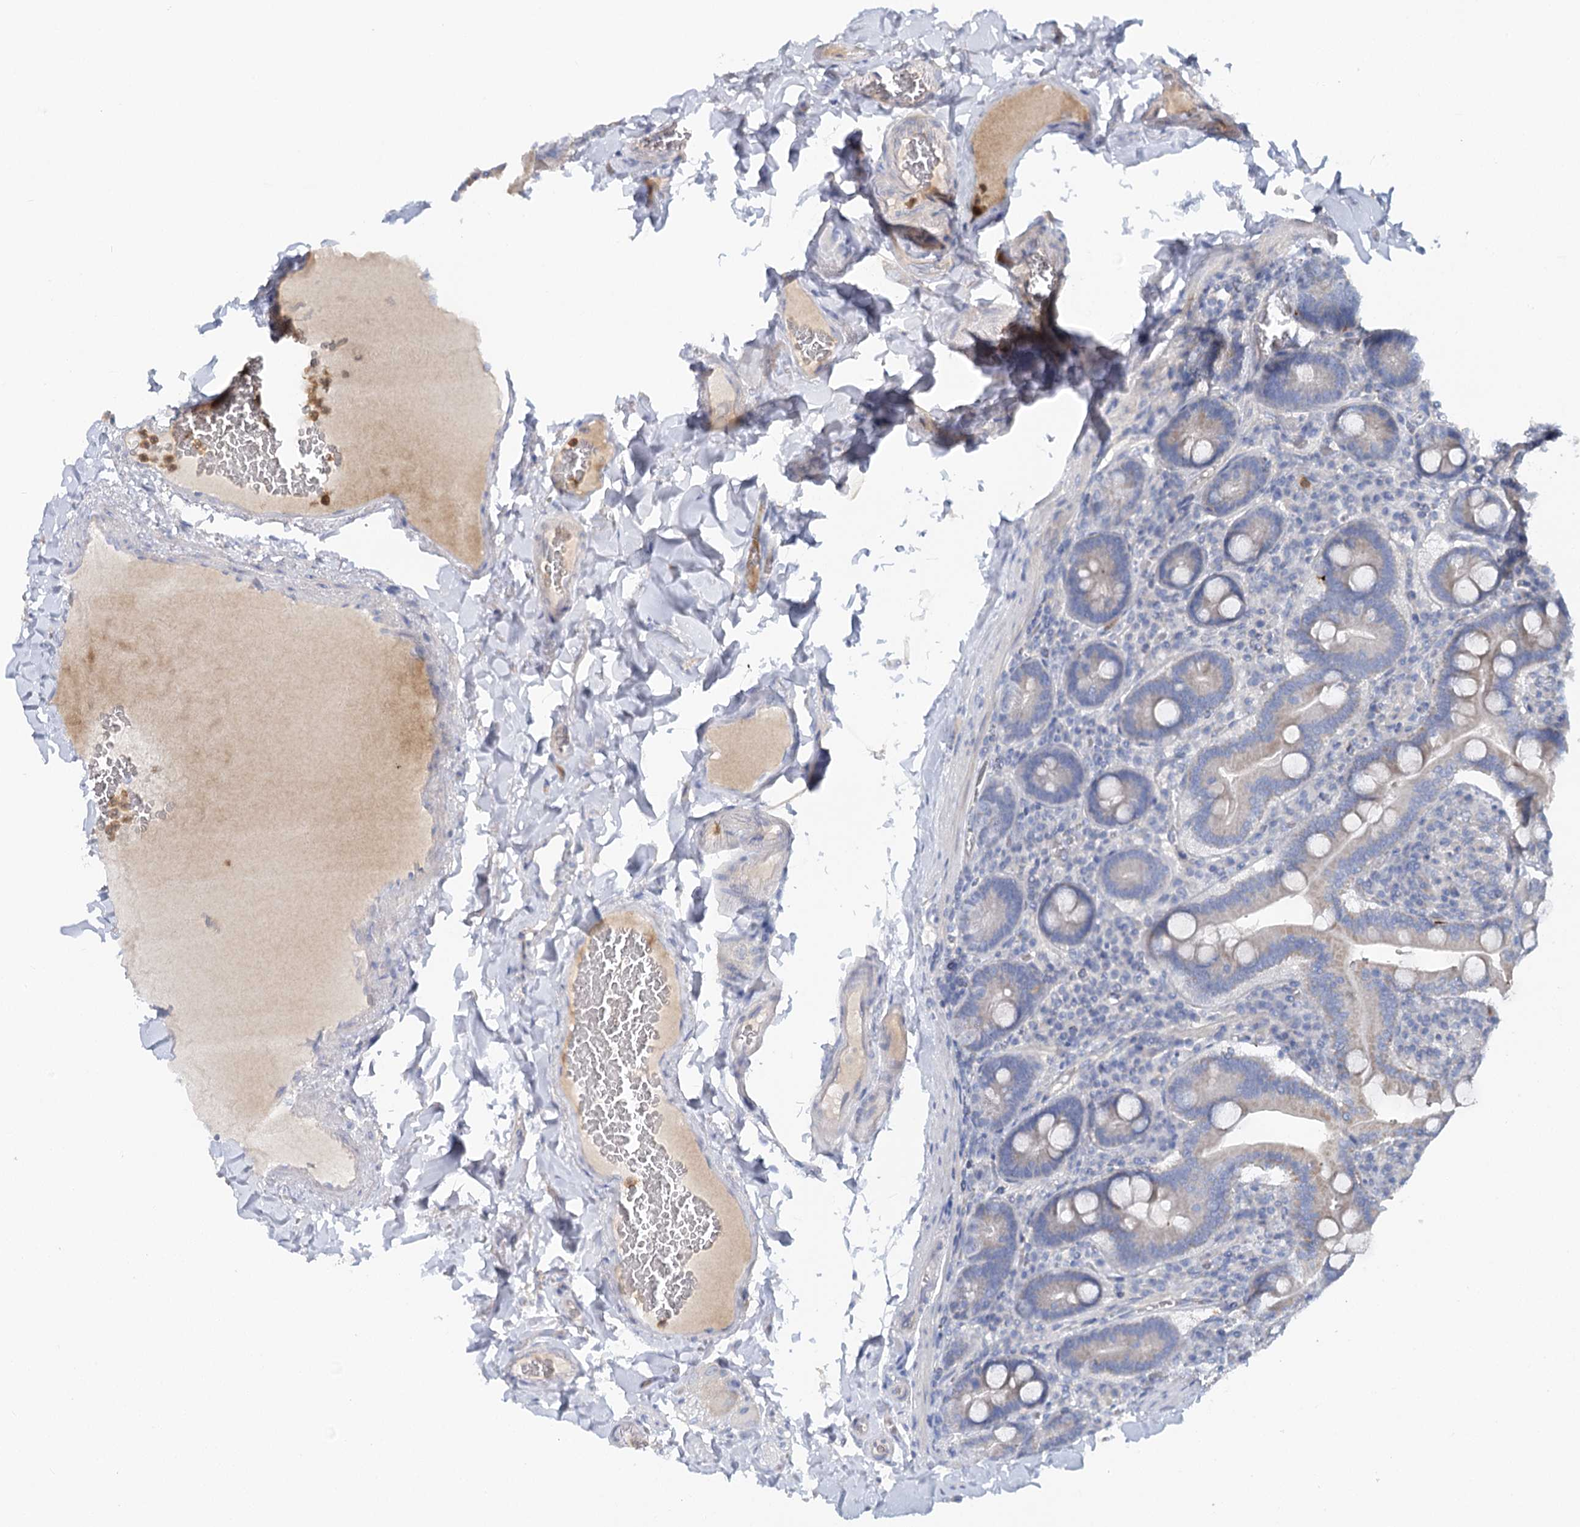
{"staining": {"intensity": "moderate", "quantity": "25%-75%", "location": "cytoplasmic/membranous"}, "tissue": "duodenum", "cell_type": "Glandular cells", "image_type": "normal", "snomed": [{"axis": "morphology", "description": "Normal tissue, NOS"}, {"axis": "topography", "description": "Duodenum"}], "caption": "High-power microscopy captured an immunohistochemistry (IHC) image of benign duodenum, revealing moderate cytoplasmic/membranous staining in approximately 25%-75% of glandular cells.", "gene": "EPB41L5", "patient": {"sex": "female", "age": 62}}